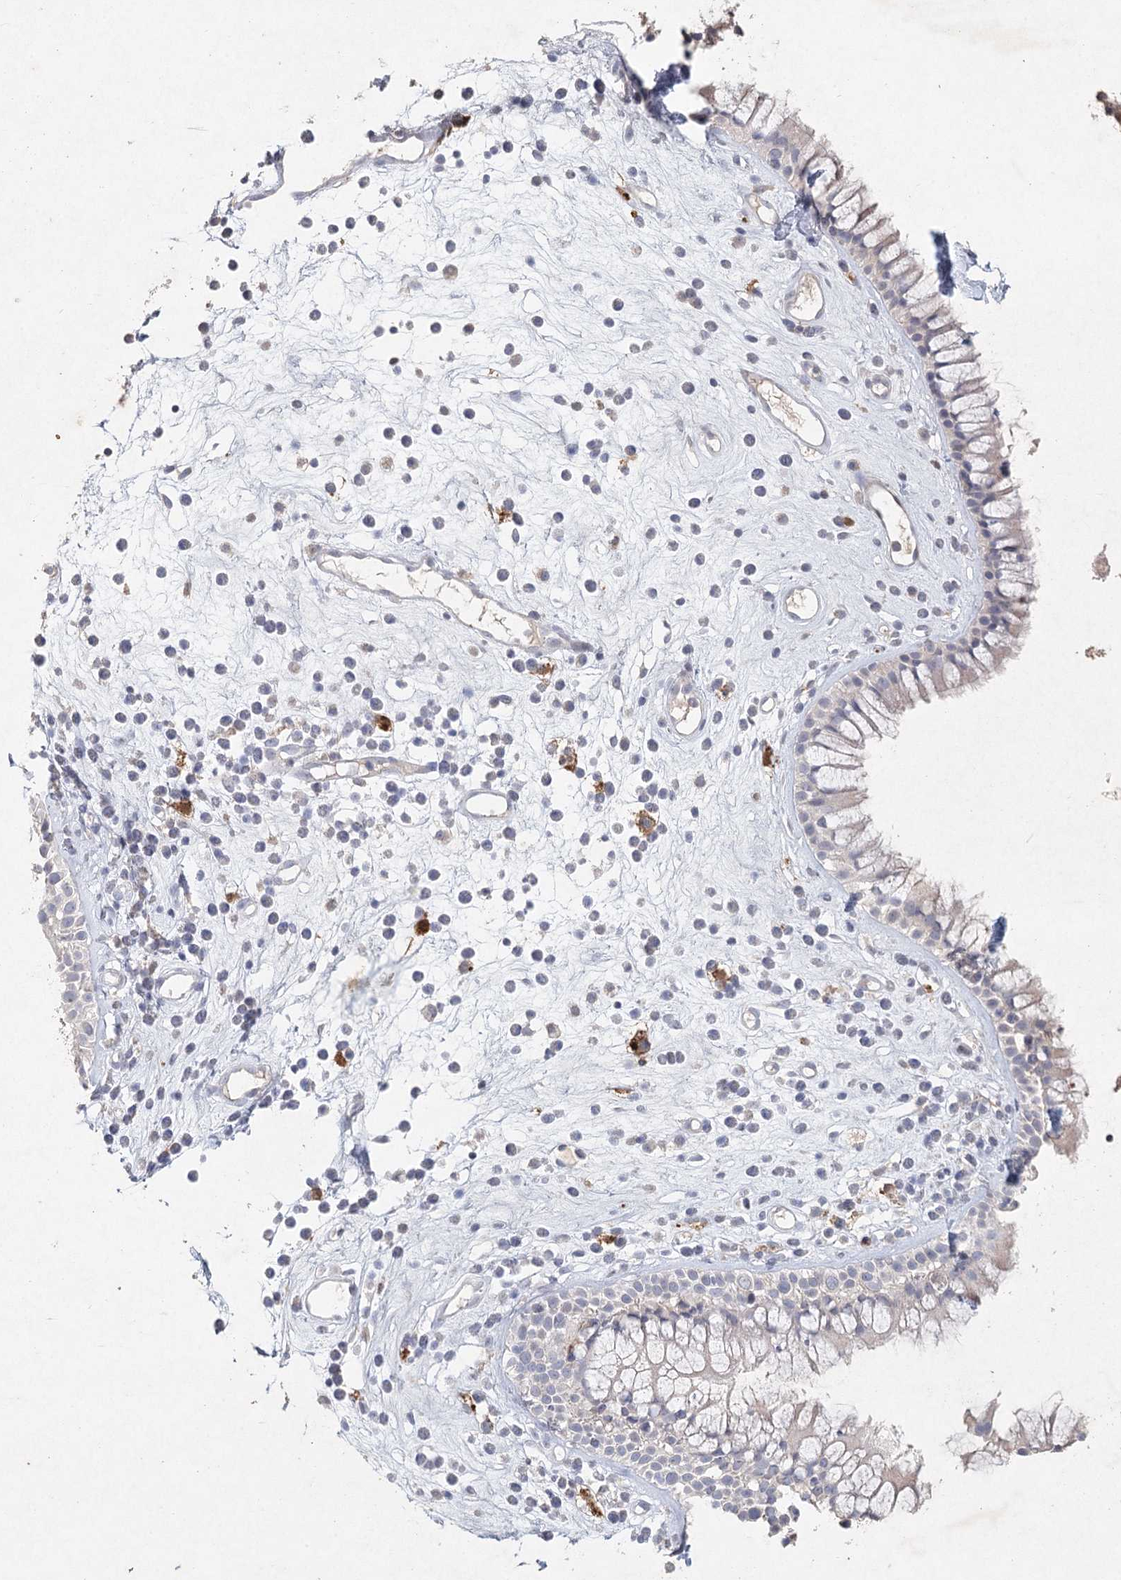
{"staining": {"intensity": "negative", "quantity": "none", "location": "none"}, "tissue": "nasopharynx", "cell_type": "Respiratory epithelial cells", "image_type": "normal", "snomed": [{"axis": "morphology", "description": "Normal tissue, NOS"}, {"axis": "morphology", "description": "Inflammation, NOS"}, {"axis": "topography", "description": "Nasopharynx"}], "caption": "This photomicrograph is of normal nasopharynx stained with immunohistochemistry to label a protein in brown with the nuclei are counter-stained blue. There is no staining in respiratory epithelial cells.", "gene": "ARSI", "patient": {"sex": "male", "age": 29}}